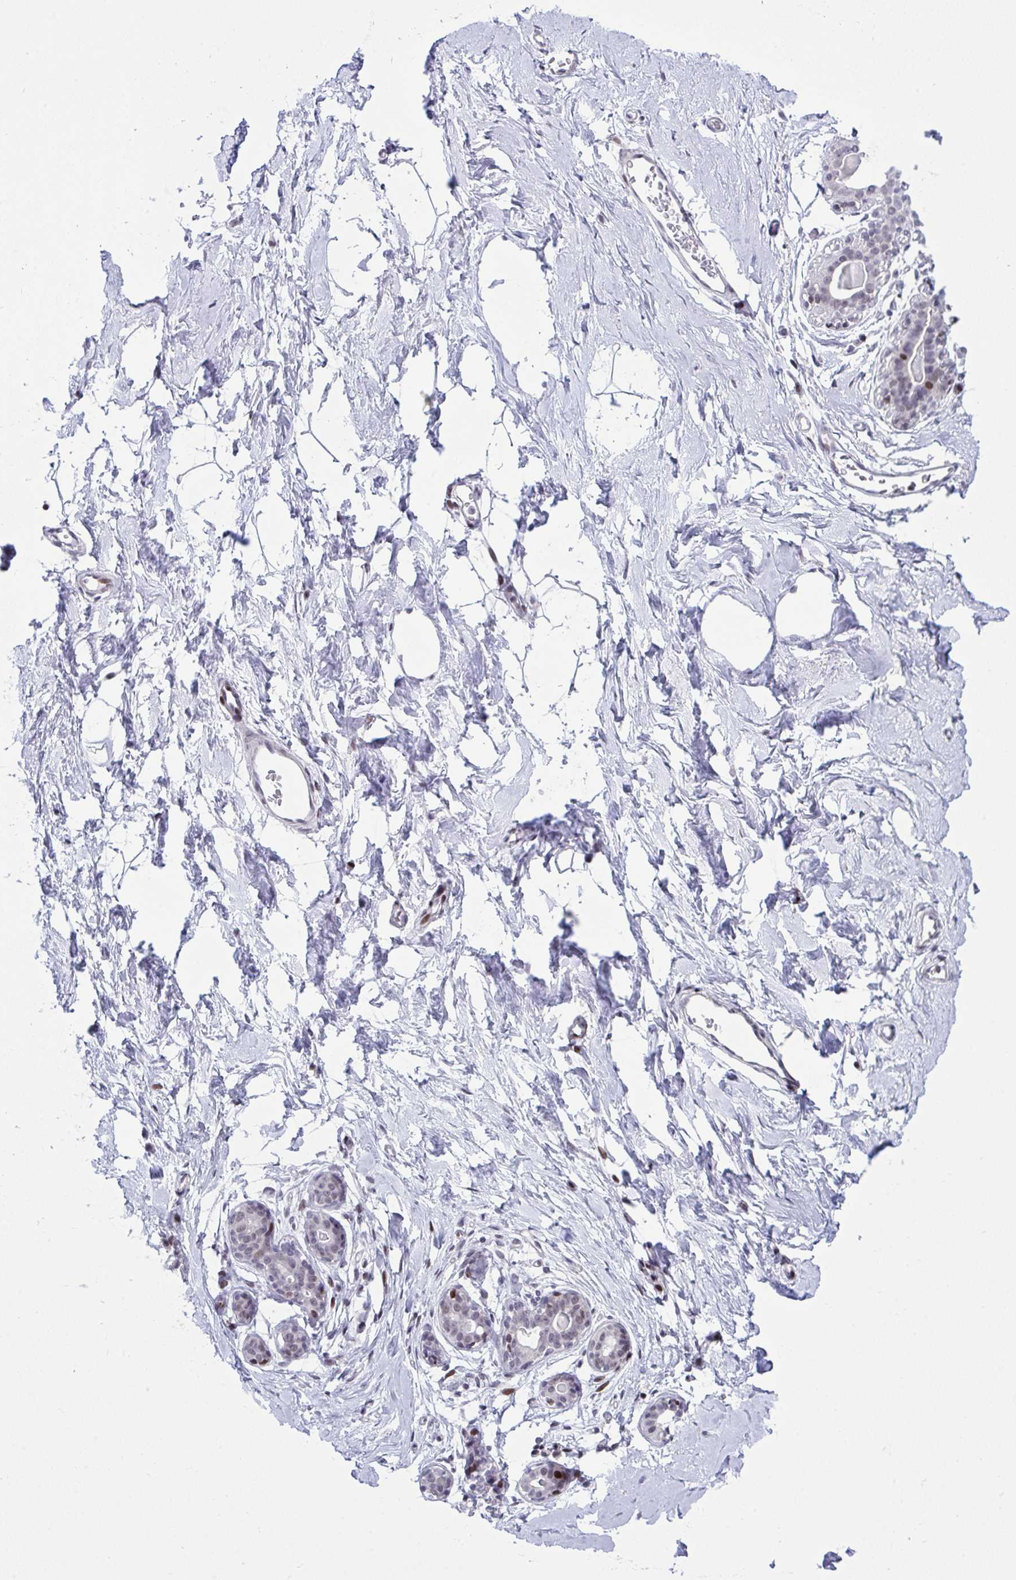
{"staining": {"intensity": "negative", "quantity": "none", "location": "none"}, "tissue": "breast", "cell_type": "Adipocytes", "image_type": "normal", "snomed": [{"axis": "morphology", "description": "Normal tissue, NOS"}, {"axis": "topography", "description": "Breast"}], "caption": "Breast was stained to show a protein in brown. There is no significant staining in adipocytes. (DAB immunohistochemistry (IHC), high magnification).", "gene": "ZFHX3", "patient": {"sex": "female", "age": 45}}